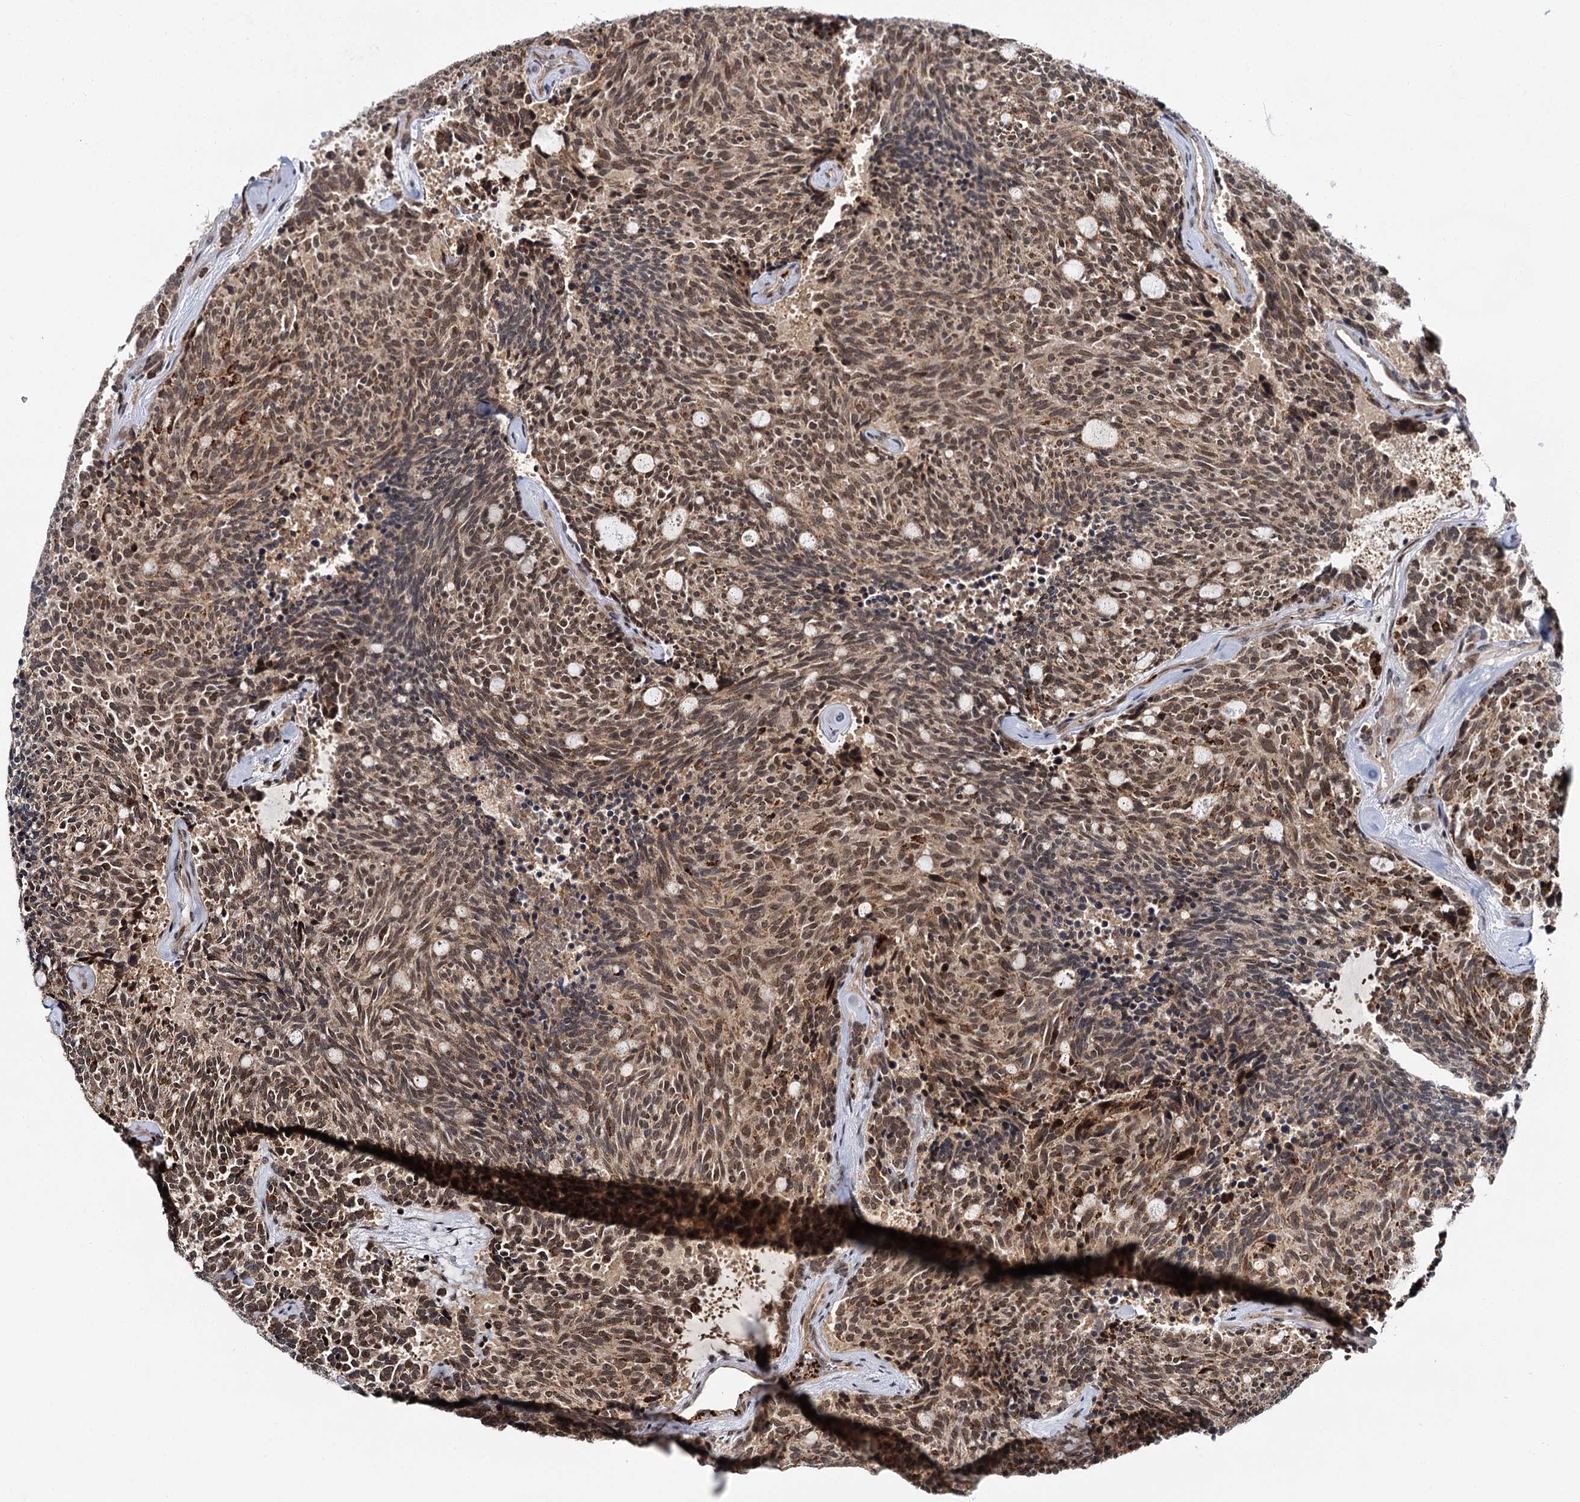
{"staining": {"intensity": "strong", "quantity": ">75%", "location": "cytoplasmic/membranous,nuclear"}, "tissue": "carcinoid", "cell_type": "Tumor cells", "image_type": "cancer", "snomed": [{"axis": "morphology", "description": "Carcinoid, malignant, NOS"}, {"axis": "topography", "description": "Pancreas"}], "caption": "Malignant carcinoid stained for a protein exhibits strong cytoplasmic/membranous and nuclear positivity in tumor cells. (brown staining indicates protein expression, while blue staining denotes nuclei).", "gene": "MBD6", "patient": {"sex": "female", "age": 54}}